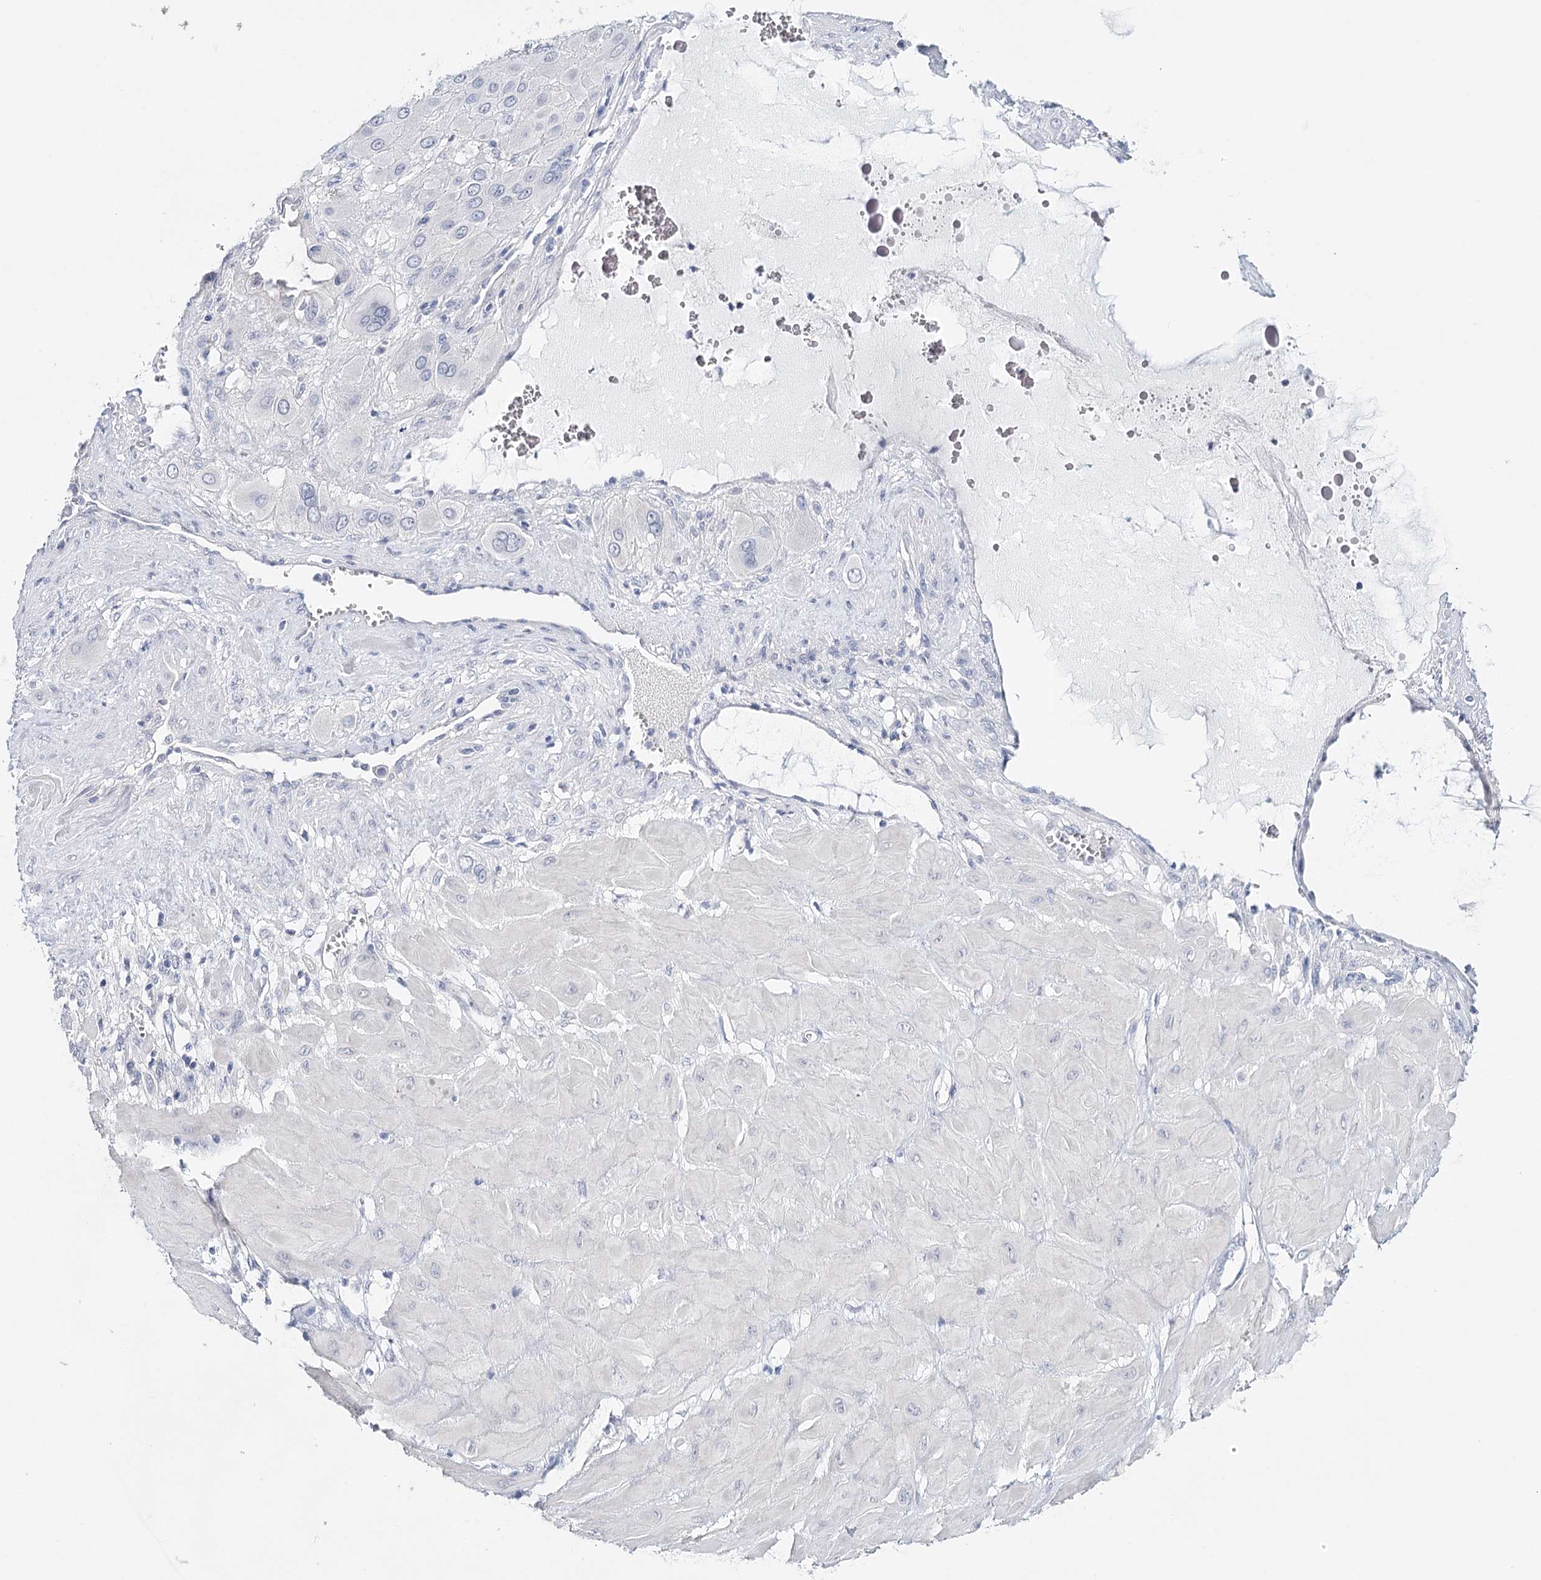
{"staining": {"intensity": "negative", "quantity": "none", "location": "none"}, "tissue": "cervical cancer", "cell_type": "Tumor cells", "image_type": "cancer", "snomed": [{"axis": "morphology", "description": "Squamous cell carcinoma, NOS"}, {"axis": "topography", "description": "Cervix"}], "caption": "An immunohistochemistry image of cervical cancer is shown. There is no staining in tumor cells of cervical cancer.", "gene": "HSPA4L", "patient": {"sex": "female", "age": 34}}